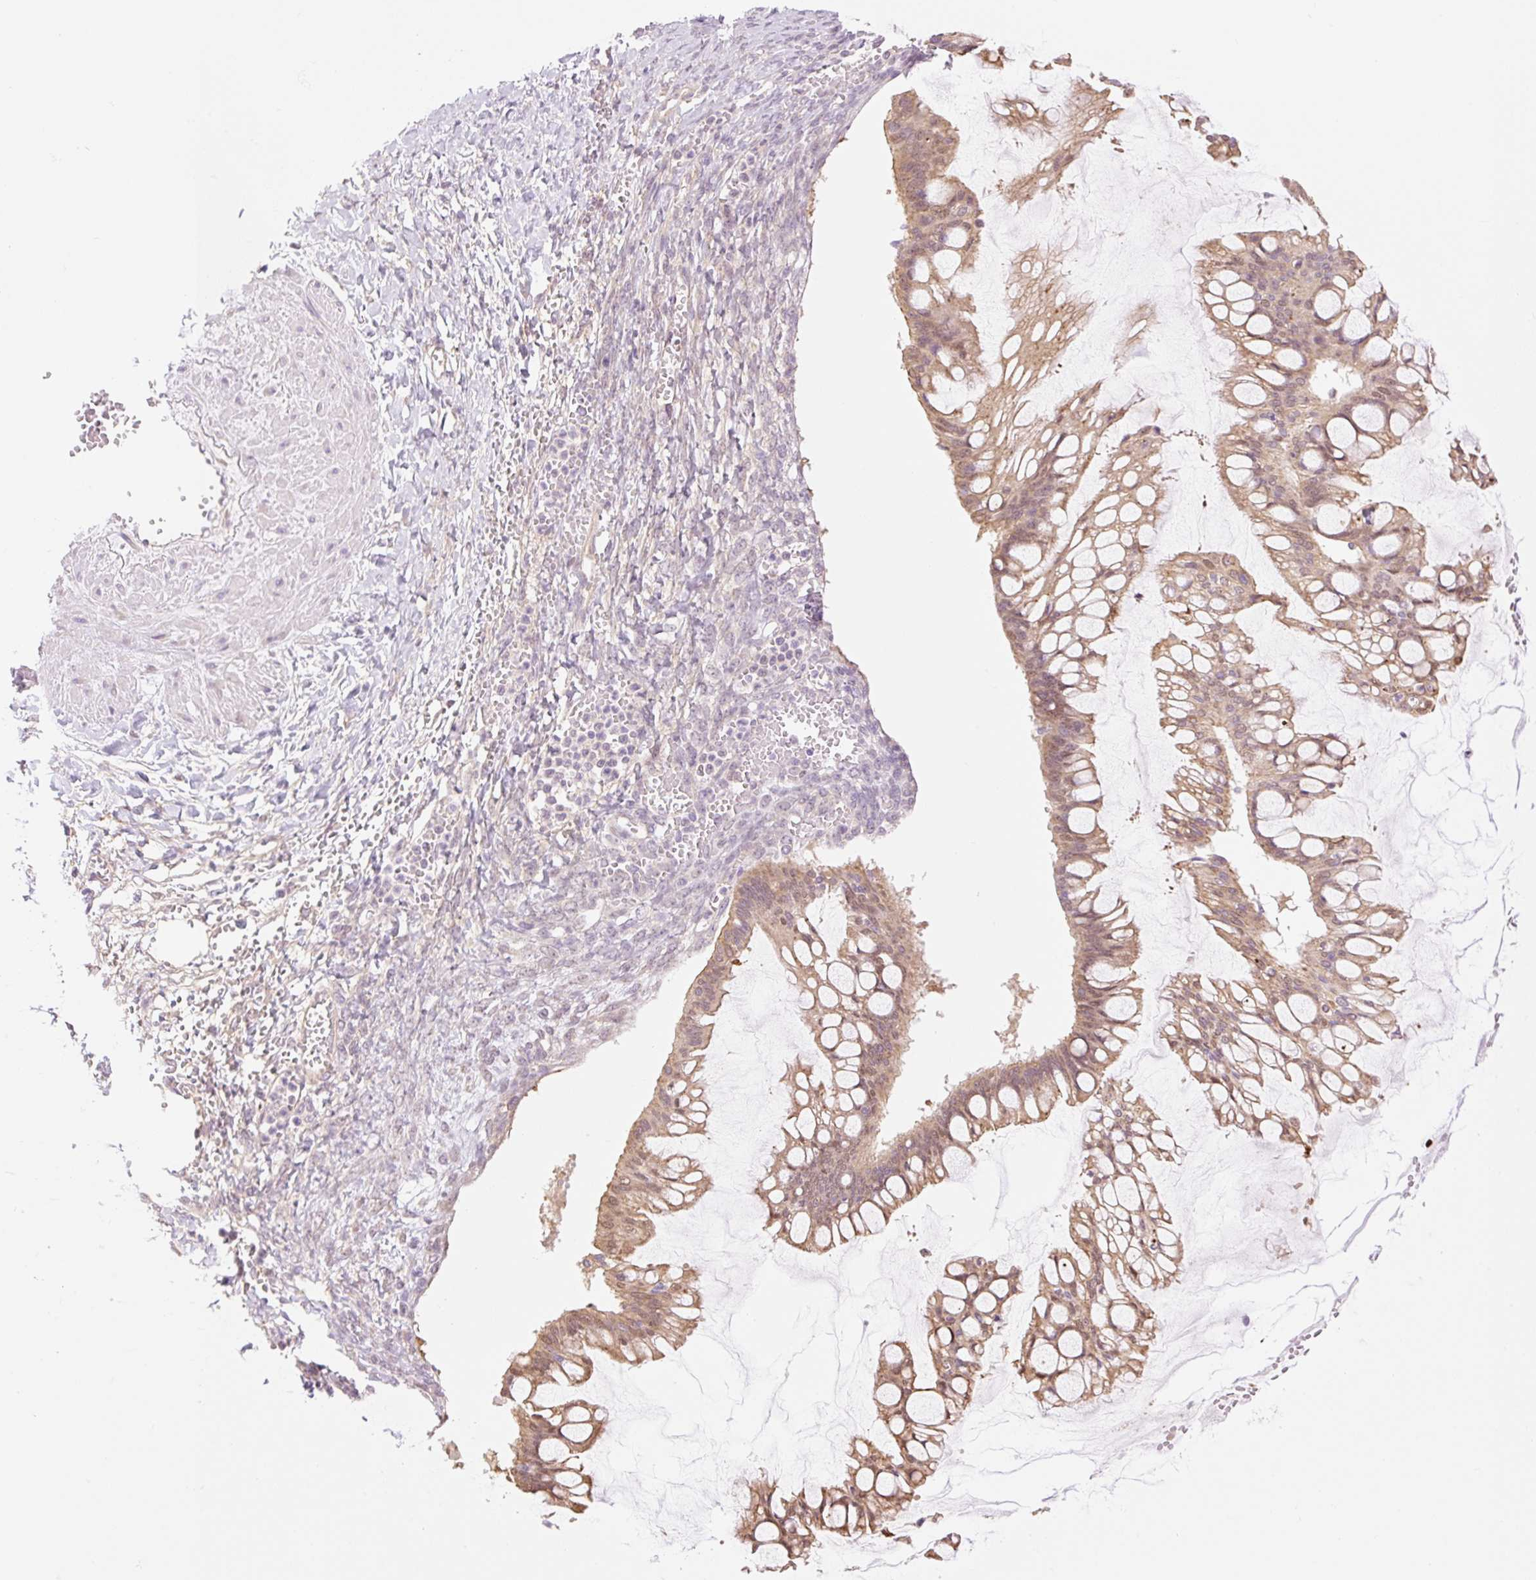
{"staining": {"intensity": "weak", "quantity": ">75%", "location": "cytoplasmic/membranous,nuclear"}, "tissue": "ovarian cancer", "cell_type": "Tumor cells", "image_type": "cancer", "snomed": [{"axis": "morphology", "description": "Cystadenocarcinoma, mucinous, NOS"}, {"axis": "topography", "description": "Ovary"}], "caption": "Human ovarian mucinous cystadenocarcinoma stained with a protein marker displays weak staining in tumor cells.", "gene": "NLRP5", "patient": {"sex": "female", "age": 73}}